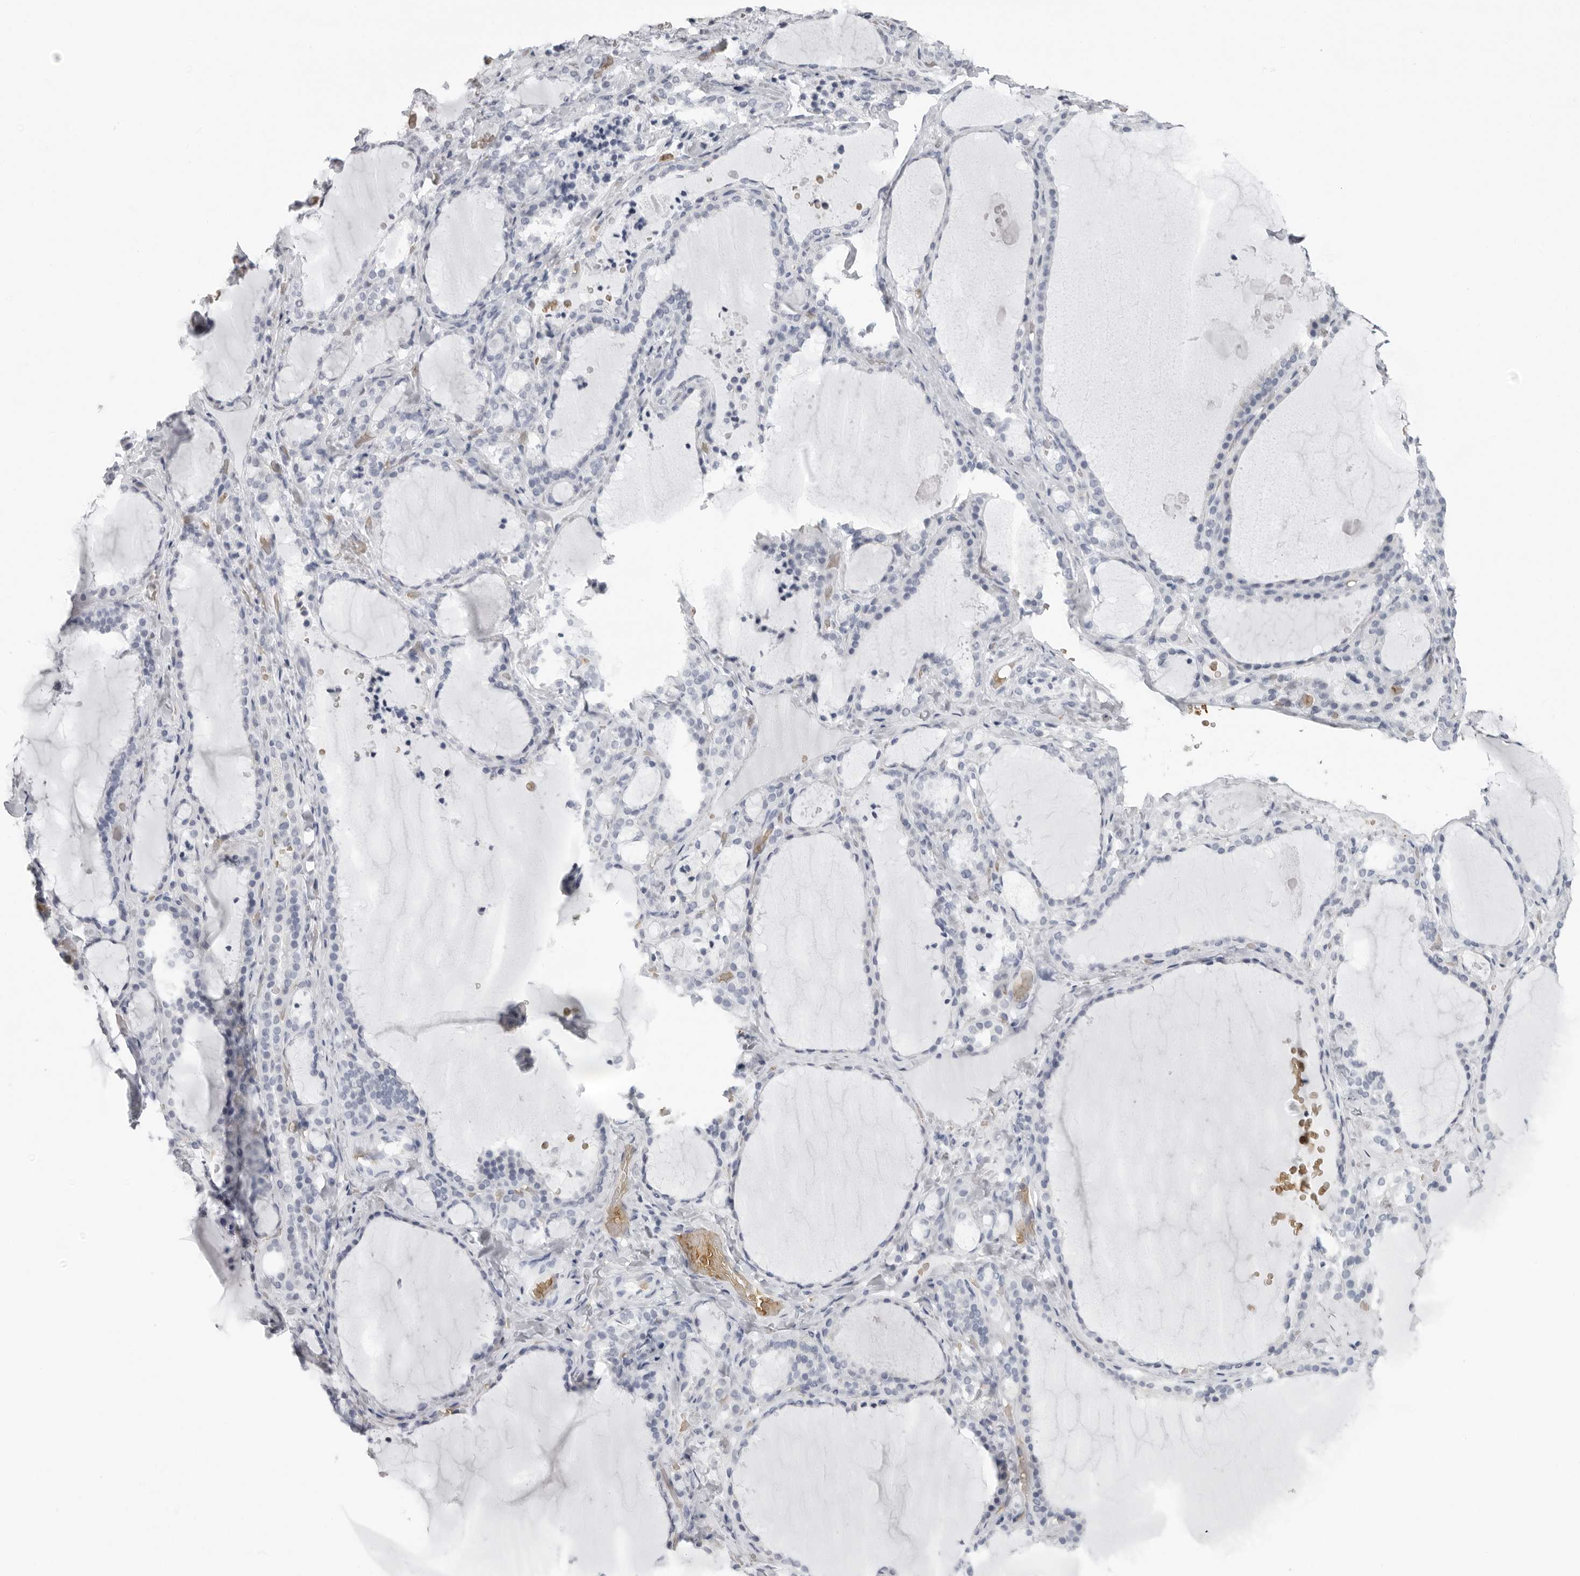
{"staining": {"intensity": "negative", "quantity": "none", "location": "none"}, "tissue": "thyroid gland", "cell_type": "Glandular cells", "image_type": "normal", "snomed": [{"axis": "morphology", "description": "Normal tissue, NOS"}, {"axis": "topography", "description": "Thyroid gland"}], "caption": "Immunohistochemistry (IHC) of benign thyroid gland shows no staining in glandular cells.", "gene": "EPB41", "patient": {"sex": "female", "age": 22}}